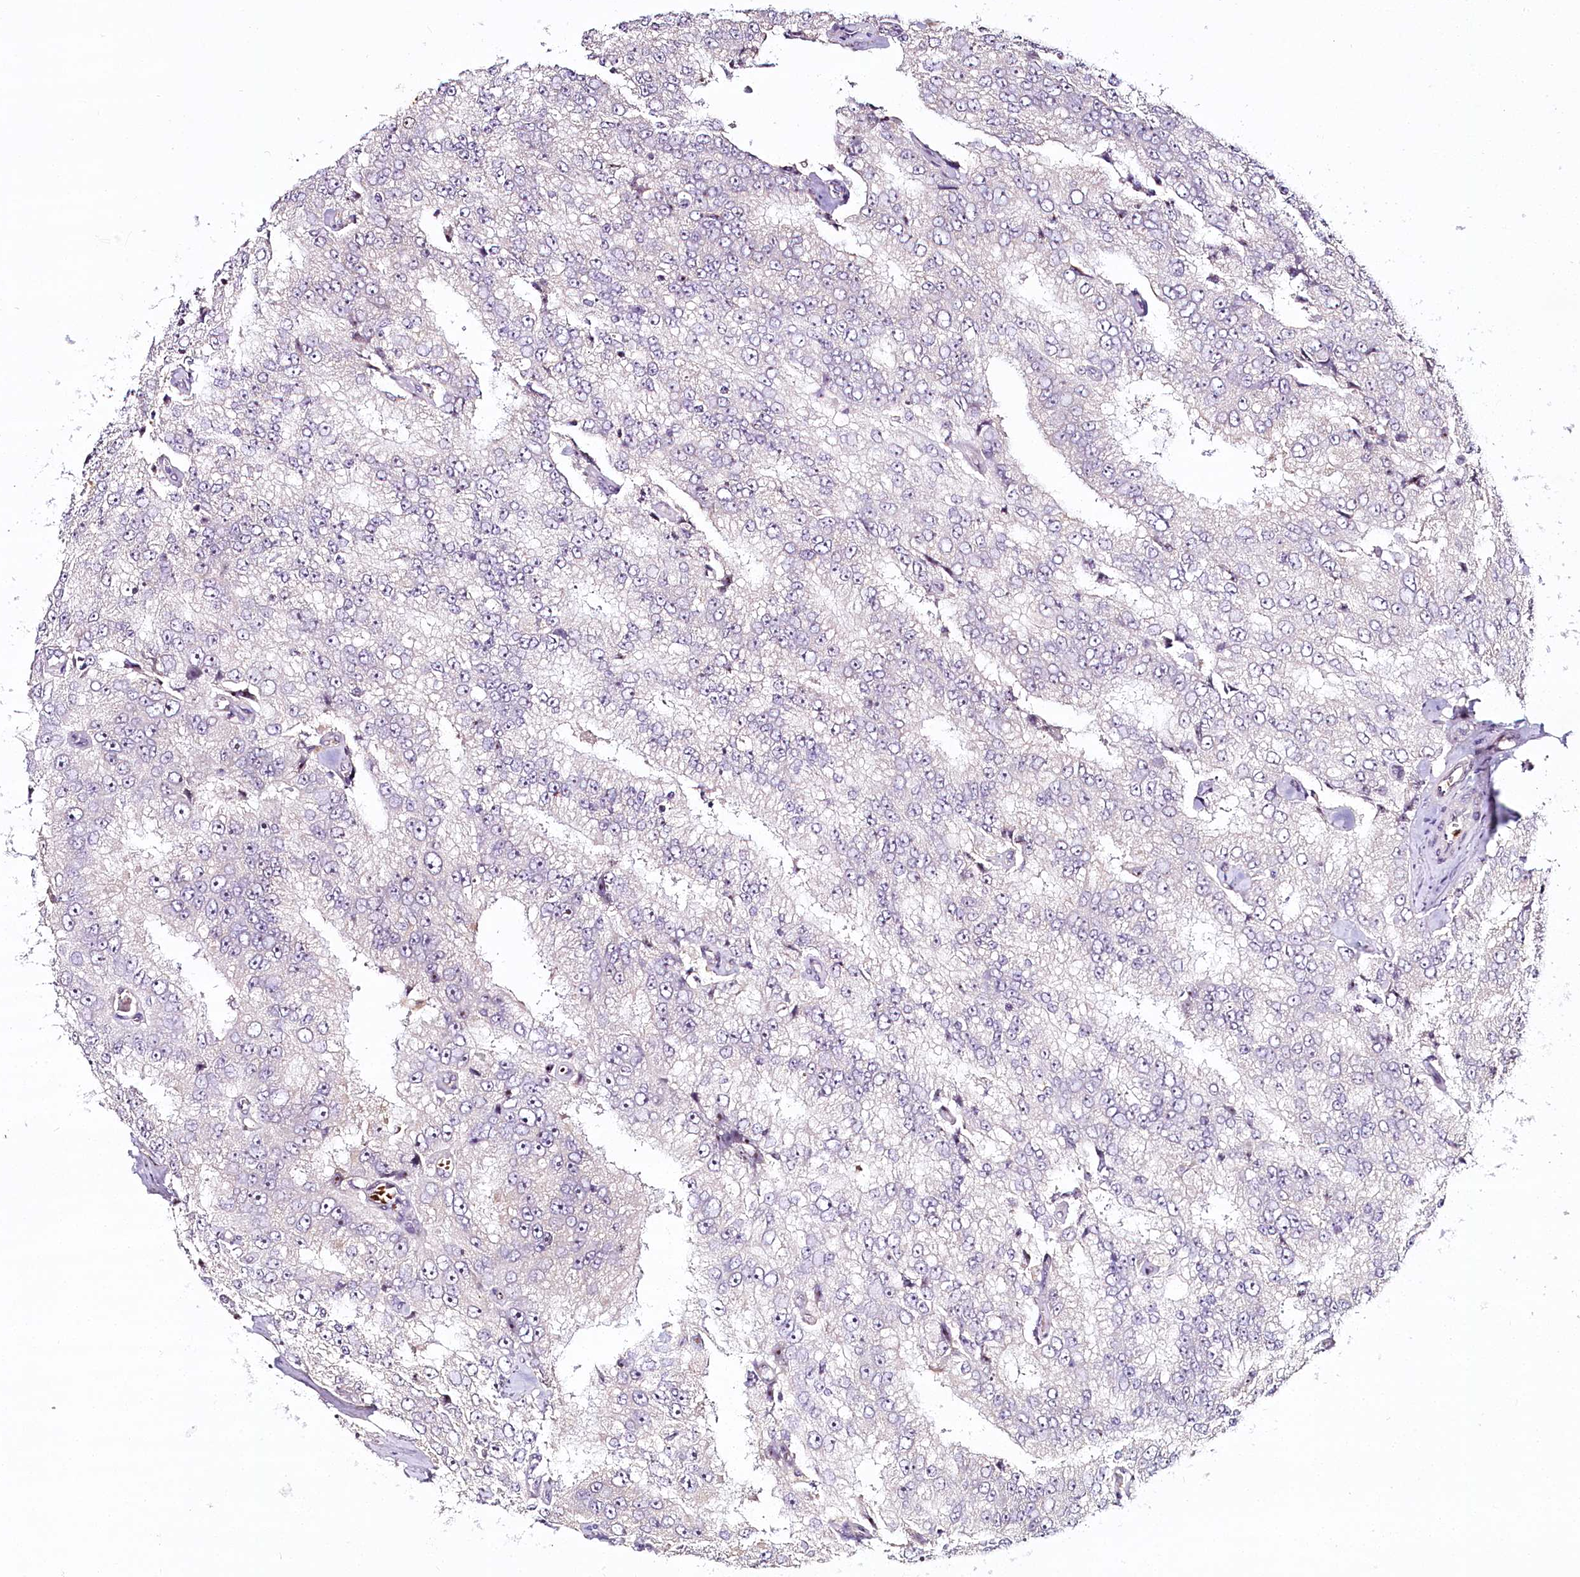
{"staining": {"intensity": "negative", "quantity": "none", "location": "none"}, "tissue": "prostate cancer", "cell_type": "Tumor cells", "image_type": "cancer", "snomed": [{"axis": "morphology", "description": "Adenocarcinoma, High grade"}, {"axis": "topography", "description": "Prostate"}], "caption": "There is no significant expression in tumor cells of prostate adenocarcinoma (high-grade).", "gene": "WDR36", "patient": {"sex": "male", "age": 58}}